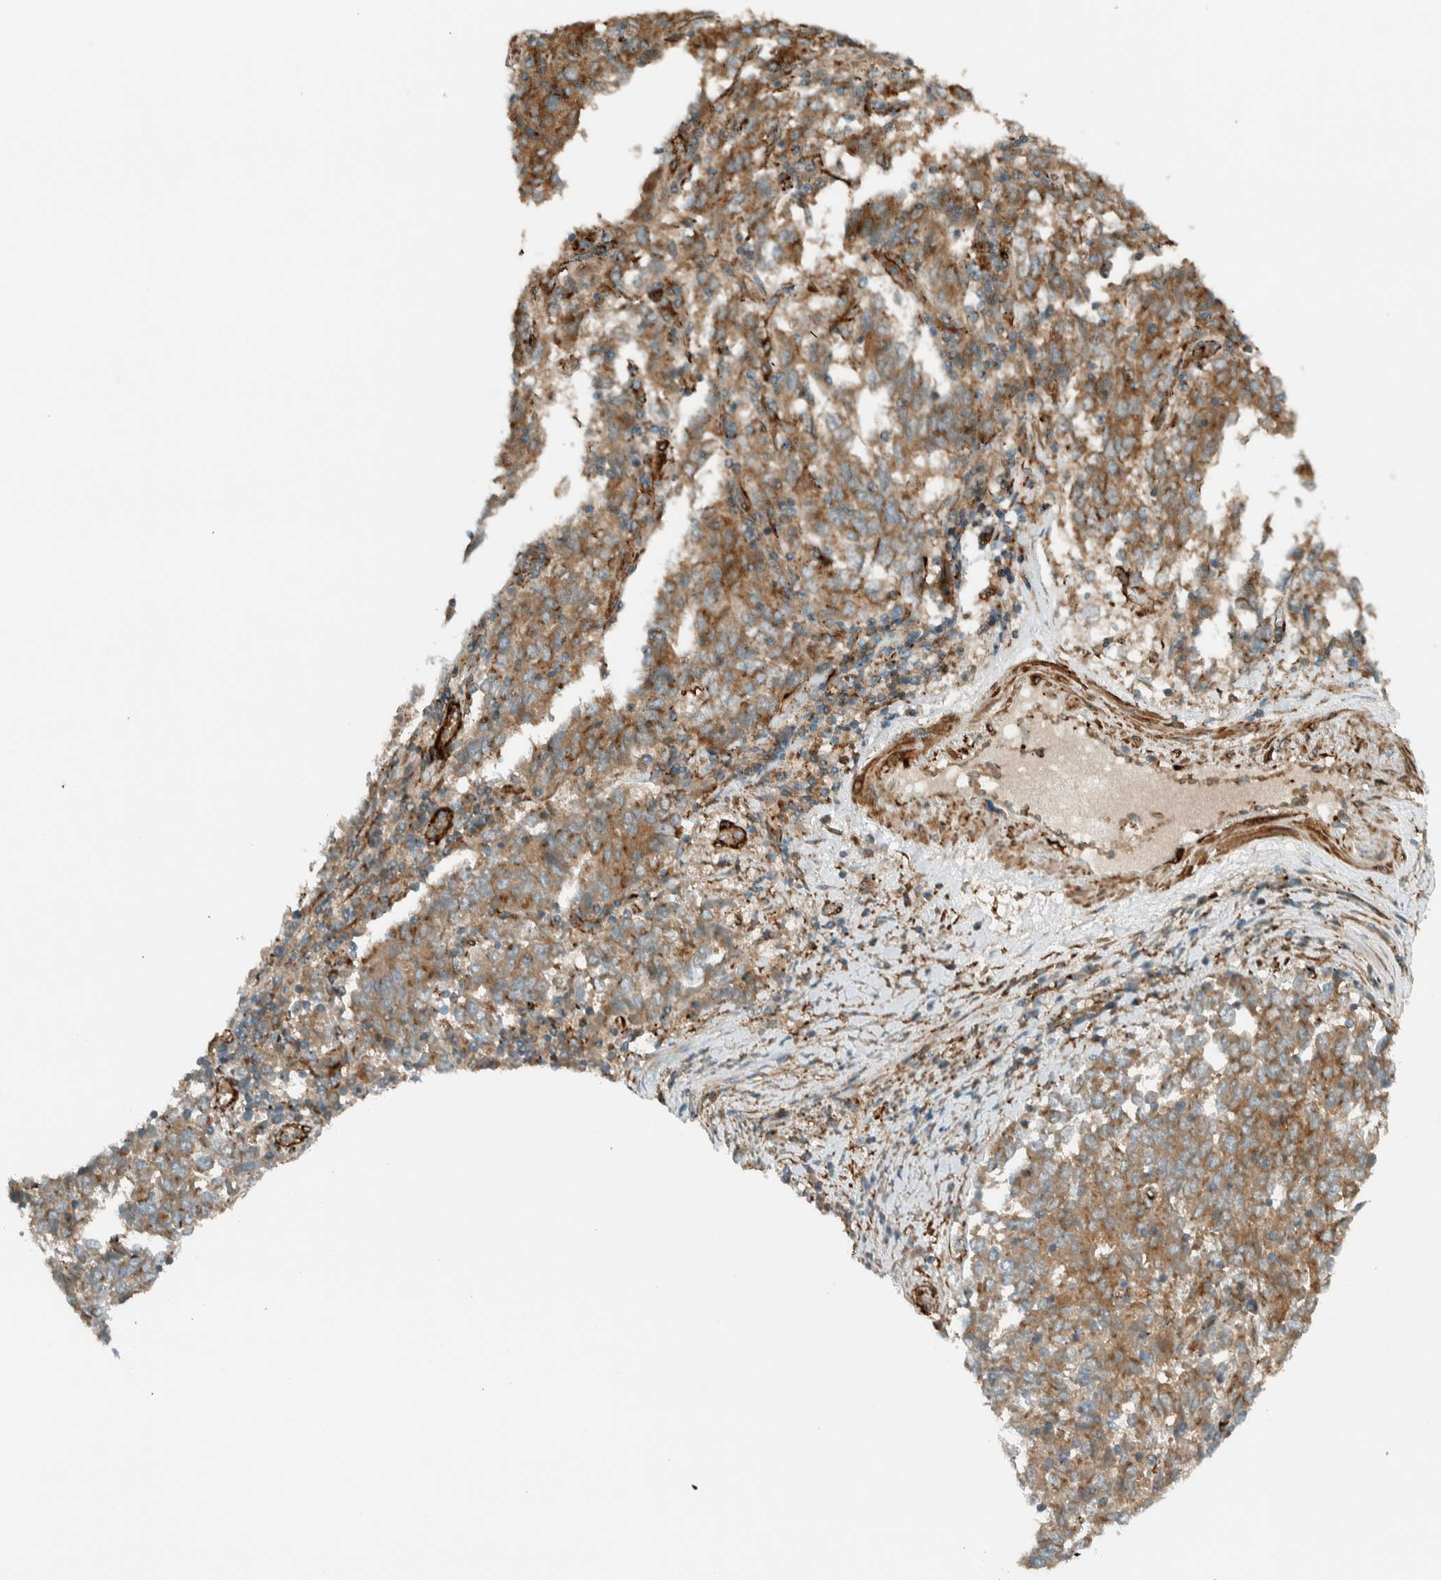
{"staining": {"intensity": "moderate", "quantity": ">75%", "location": "cytoplasmic/membranous"}, "tissue": "endometrial cancer", "cell_type": "Tumor cells", "image_type": "cancer", "snomed": [{"axis": "morphology", "description": "Adenocarcinoma, NOS"}, {"axis": "topography", "description": "Endometrium"}], "caption": "This is a photomicrograph of immunohistochemistry staining of endometrial cancer (adenocarcinoma), which shows moderate positivity in the cytoplasmic/membranous of tumor cells.", "gene": "EXOC7", "patient": {"sex": "female", "age": 80}}